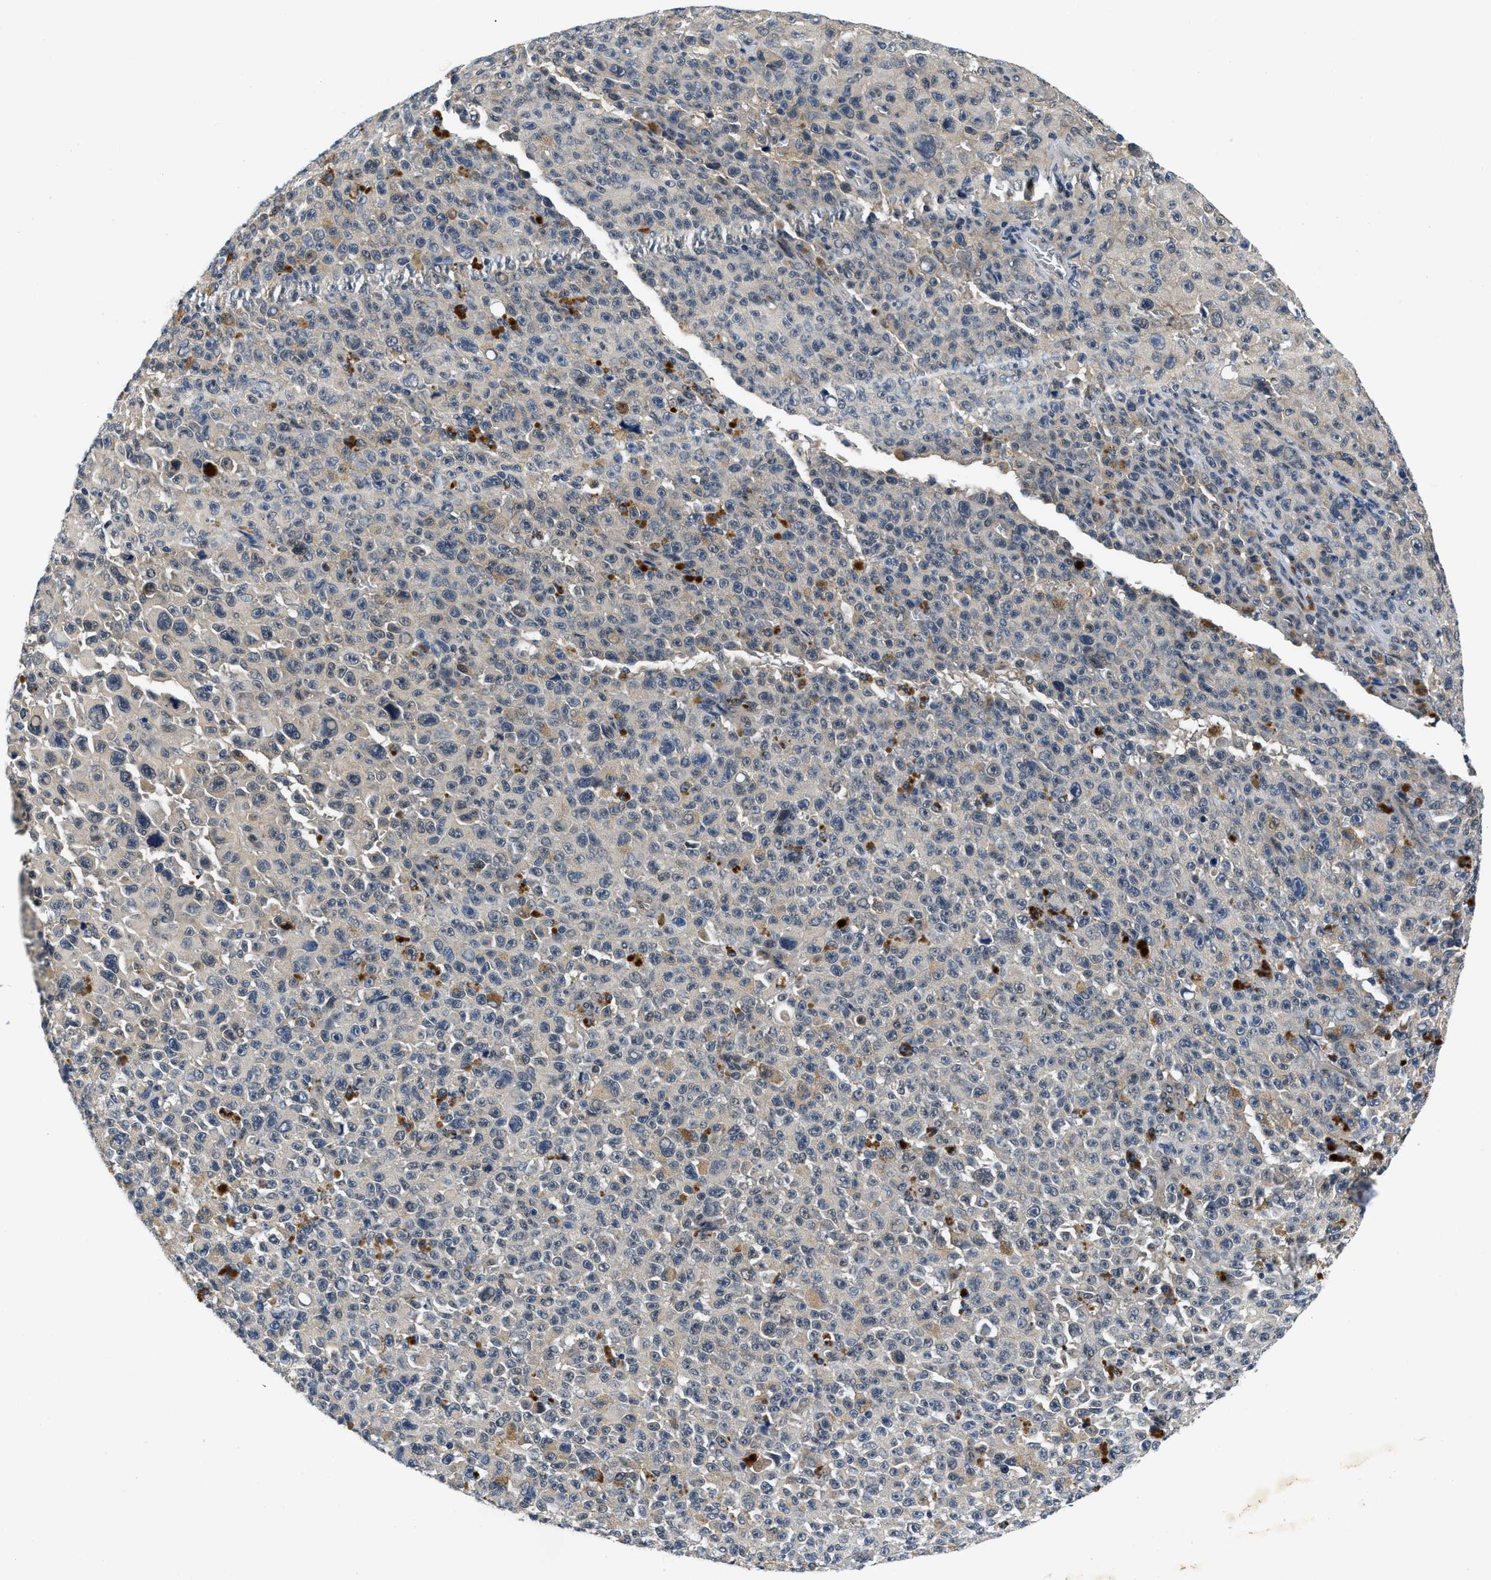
{"staining": {"intensity": "weak", "quantity": "<25%", "location": "cytoplasmic/membranous"}, "tissue": "melanoma", "cell_type": "Tumor cells", "image_type": "cancer", "snomed": [{"axis": "morphology", "description": "Malignant melanoma, NOS"}, {"axis": "topography", "description": "Skin"}], "caption": "Immunohistochemical staining of human melanoma demonstrates no significant positivity in tumor cells. The staining is performed using DAB brown chromogen with nuclei counter-stained in using hematoxylin.", "gene": "SMAD4", "patient": {"sex": "female", "age": 82}}